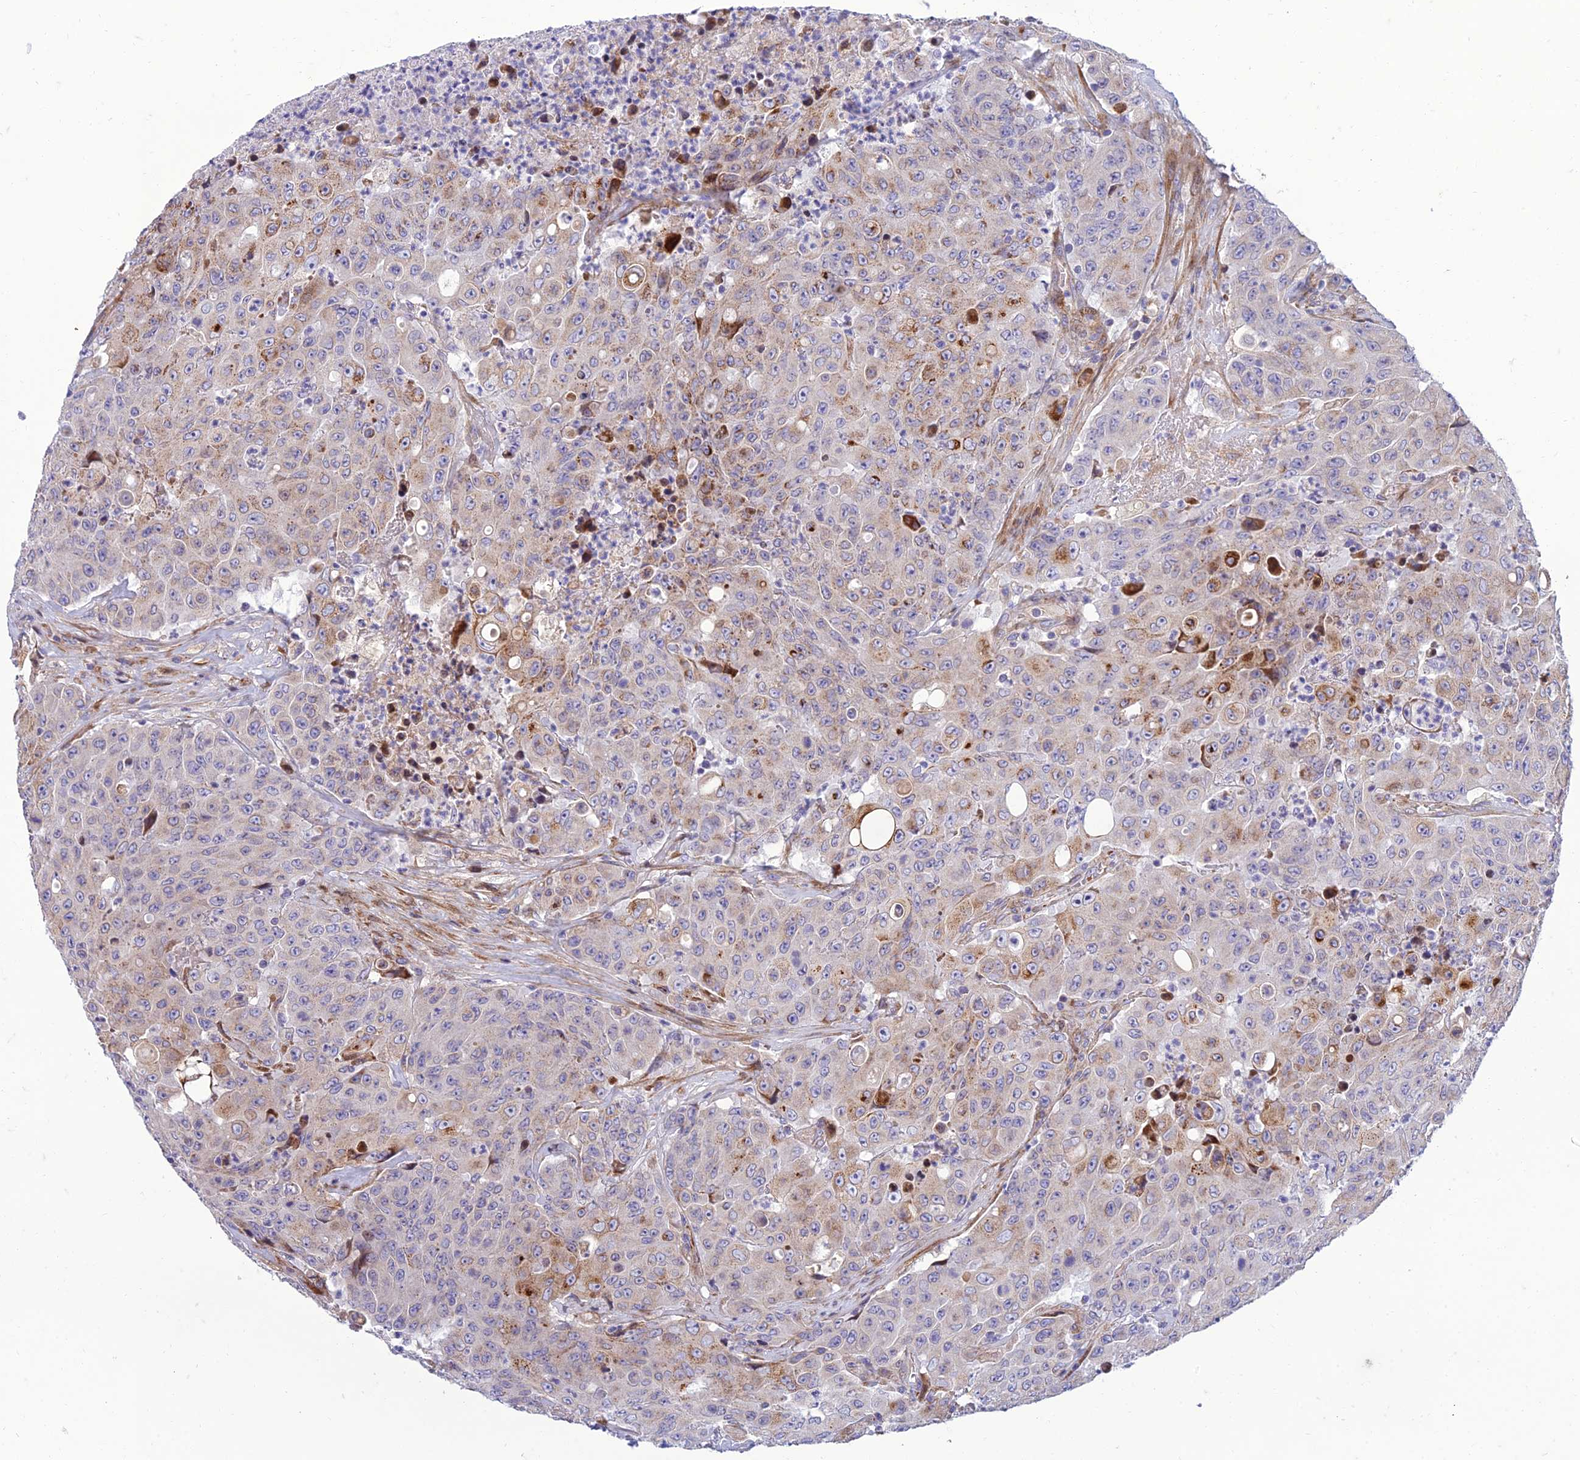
{"staining": {"intensity": "weak", "quantity": "<25%", "location": "cytoplasmic/membranous"}, "tissue": "colorectal cancer", "cell_type": "Tumor cells", "image_type": "cancer", "snomed": [{"axis": "morphology", "description": "Adenocarcinoma, NOS"}, {"axis": "topography", "description": "Colon"}], "caption": "Tumor cells are negative for protein expression in human colorectal cancer. (DAB (3,3'-diaminobenzidine) IHC, high magnification).", "gene": "SEL1L3", "patient": {"sex": "male", "age": 51}}